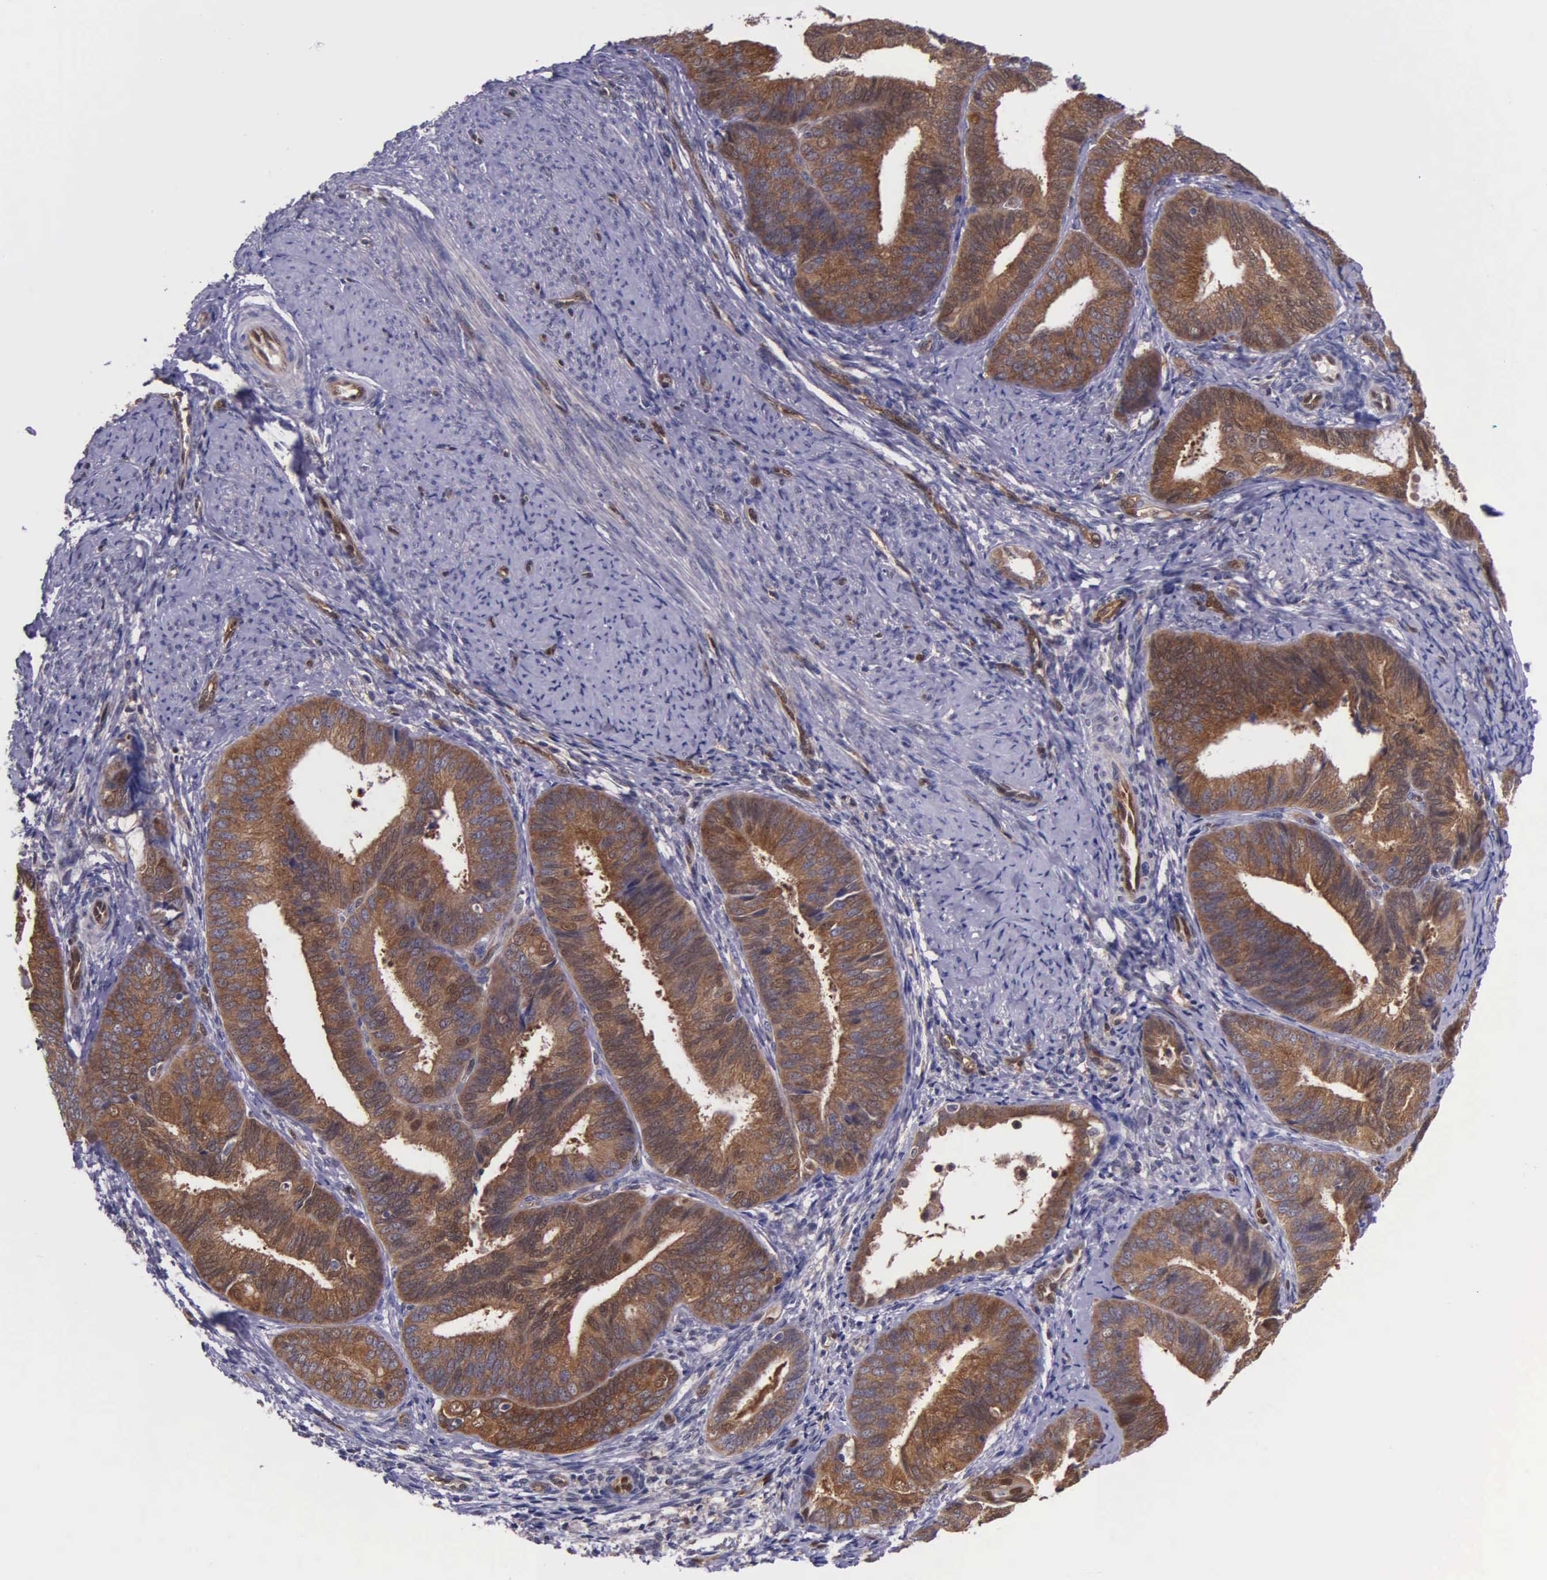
{"staining": {"intensity": "strong", "quantity": ">75%", "location": "cytoplasmic/membranous,nuclear"}, "tissue": "endometrial cancer", "cell_type": "Tumor cells", "image_type": "cancer", "snomed": [{"axis": "morphology", "description": "Adenocarcinoma, NOS"}, {"axis": "topography", "description": "Endometrium"}], "caption": "Protein expression by immunohistochemistry reveals strong cytoplasmic/membranous and nuclear expression in approximately >75% of tumor cells in adenocarcinoma (endometrial). The staining is performed using DAB brown chromogen to label protein expression. The nuclei are counter-stained blue using hematoxylin.", "gene": "GMPR2", "patient": {"sex": "female", "age": 63}}